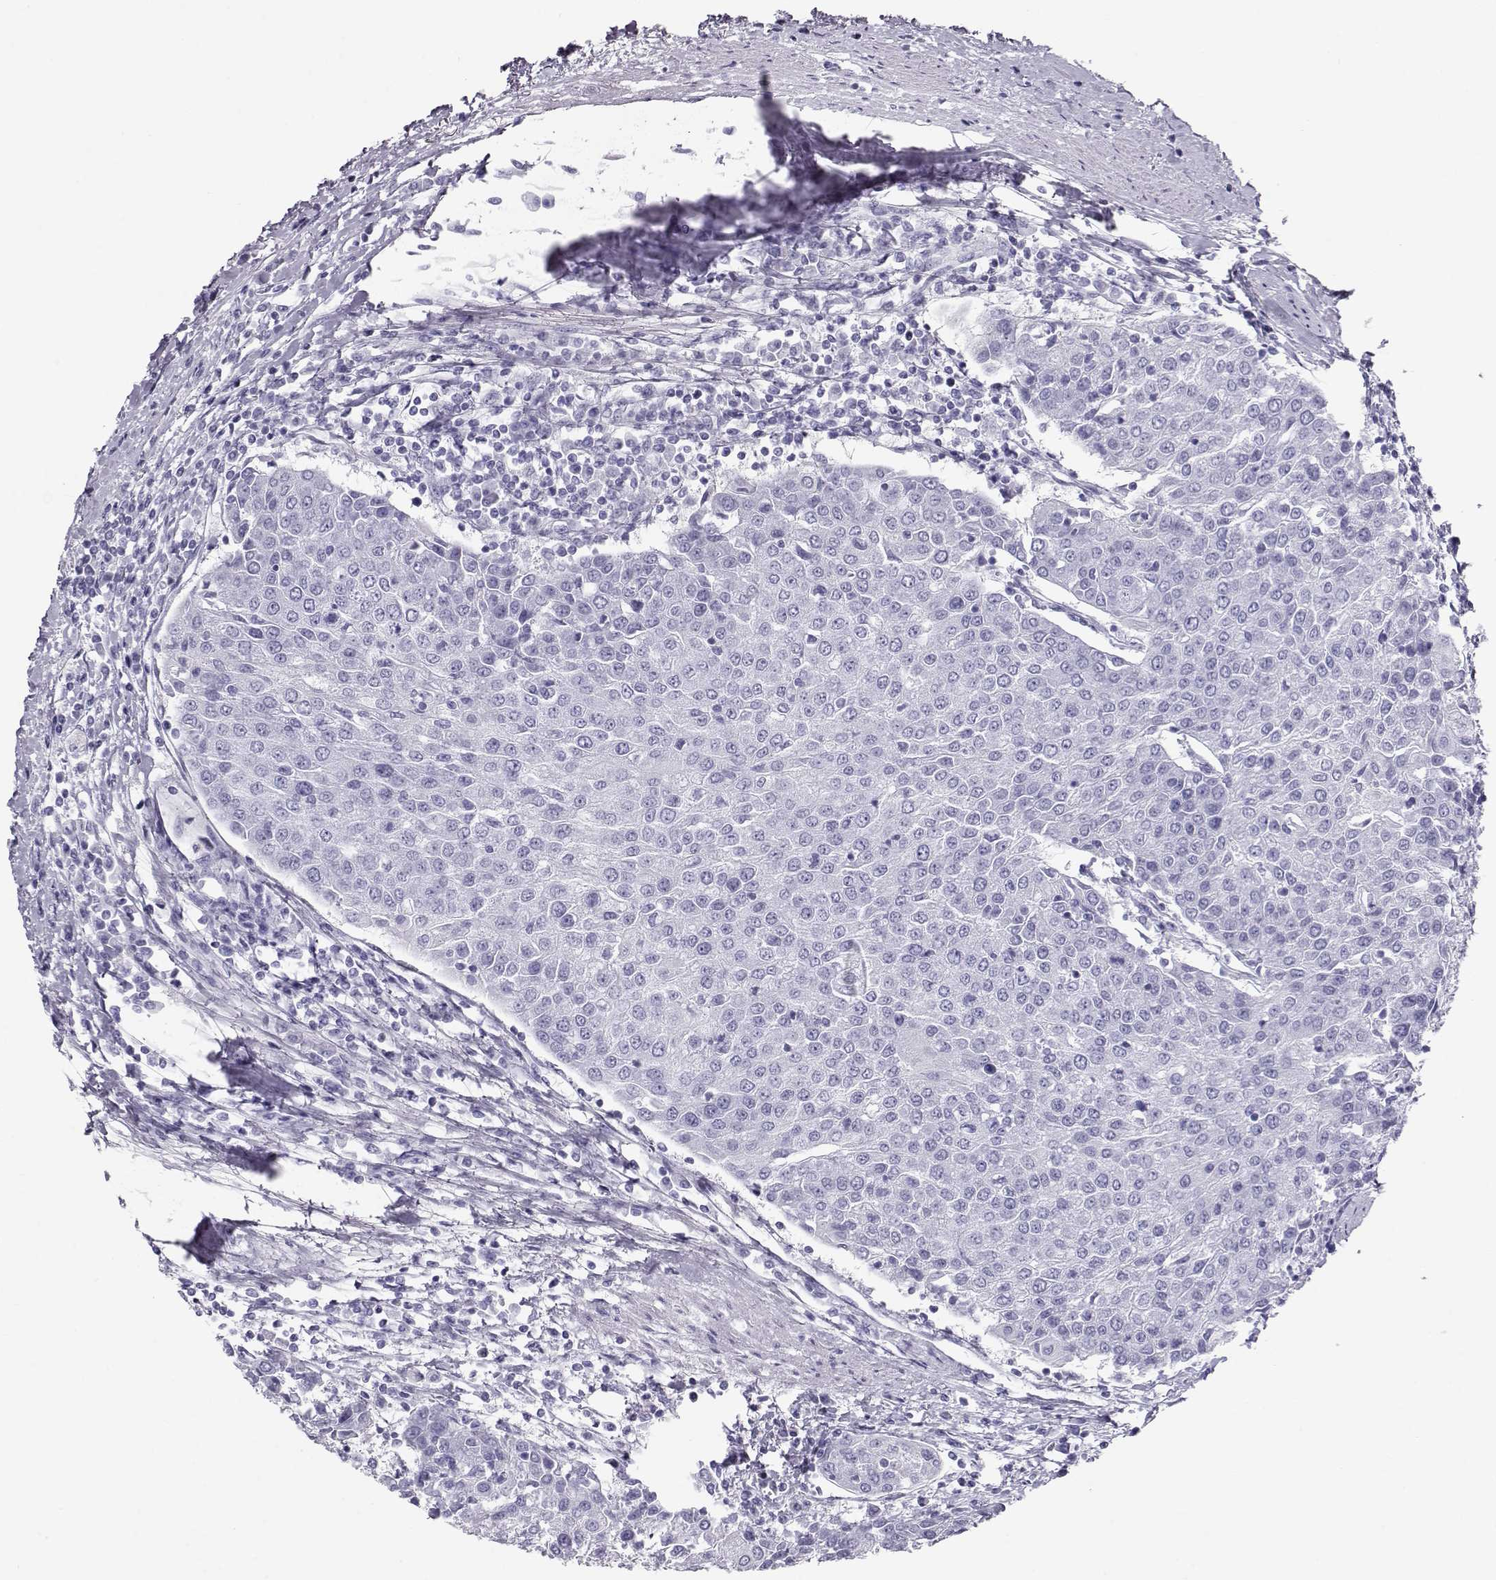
{"staining": {"intensity": "negative", "quantity": "none", "location": "none"}, "tissue": "urothelial cancer", "cell_type": "Tumor cells", "image_type": "cancer", "snomed": [{"axis": "morphology", "description": "Urothelial carcinoma, High grade"}, {"axis": "topography", "description": "Urinary bladder"}], "caption": "Immunohistochemistry photomicrograph of neoplastic tissue: human high-grade urothelial carcinoma stained with DAB (3,3'-diaminobenzidine) shows no significant protein positivity in tumor cells.", "gene": "RD3", "patient": {"sex": "female", "age": 85}}